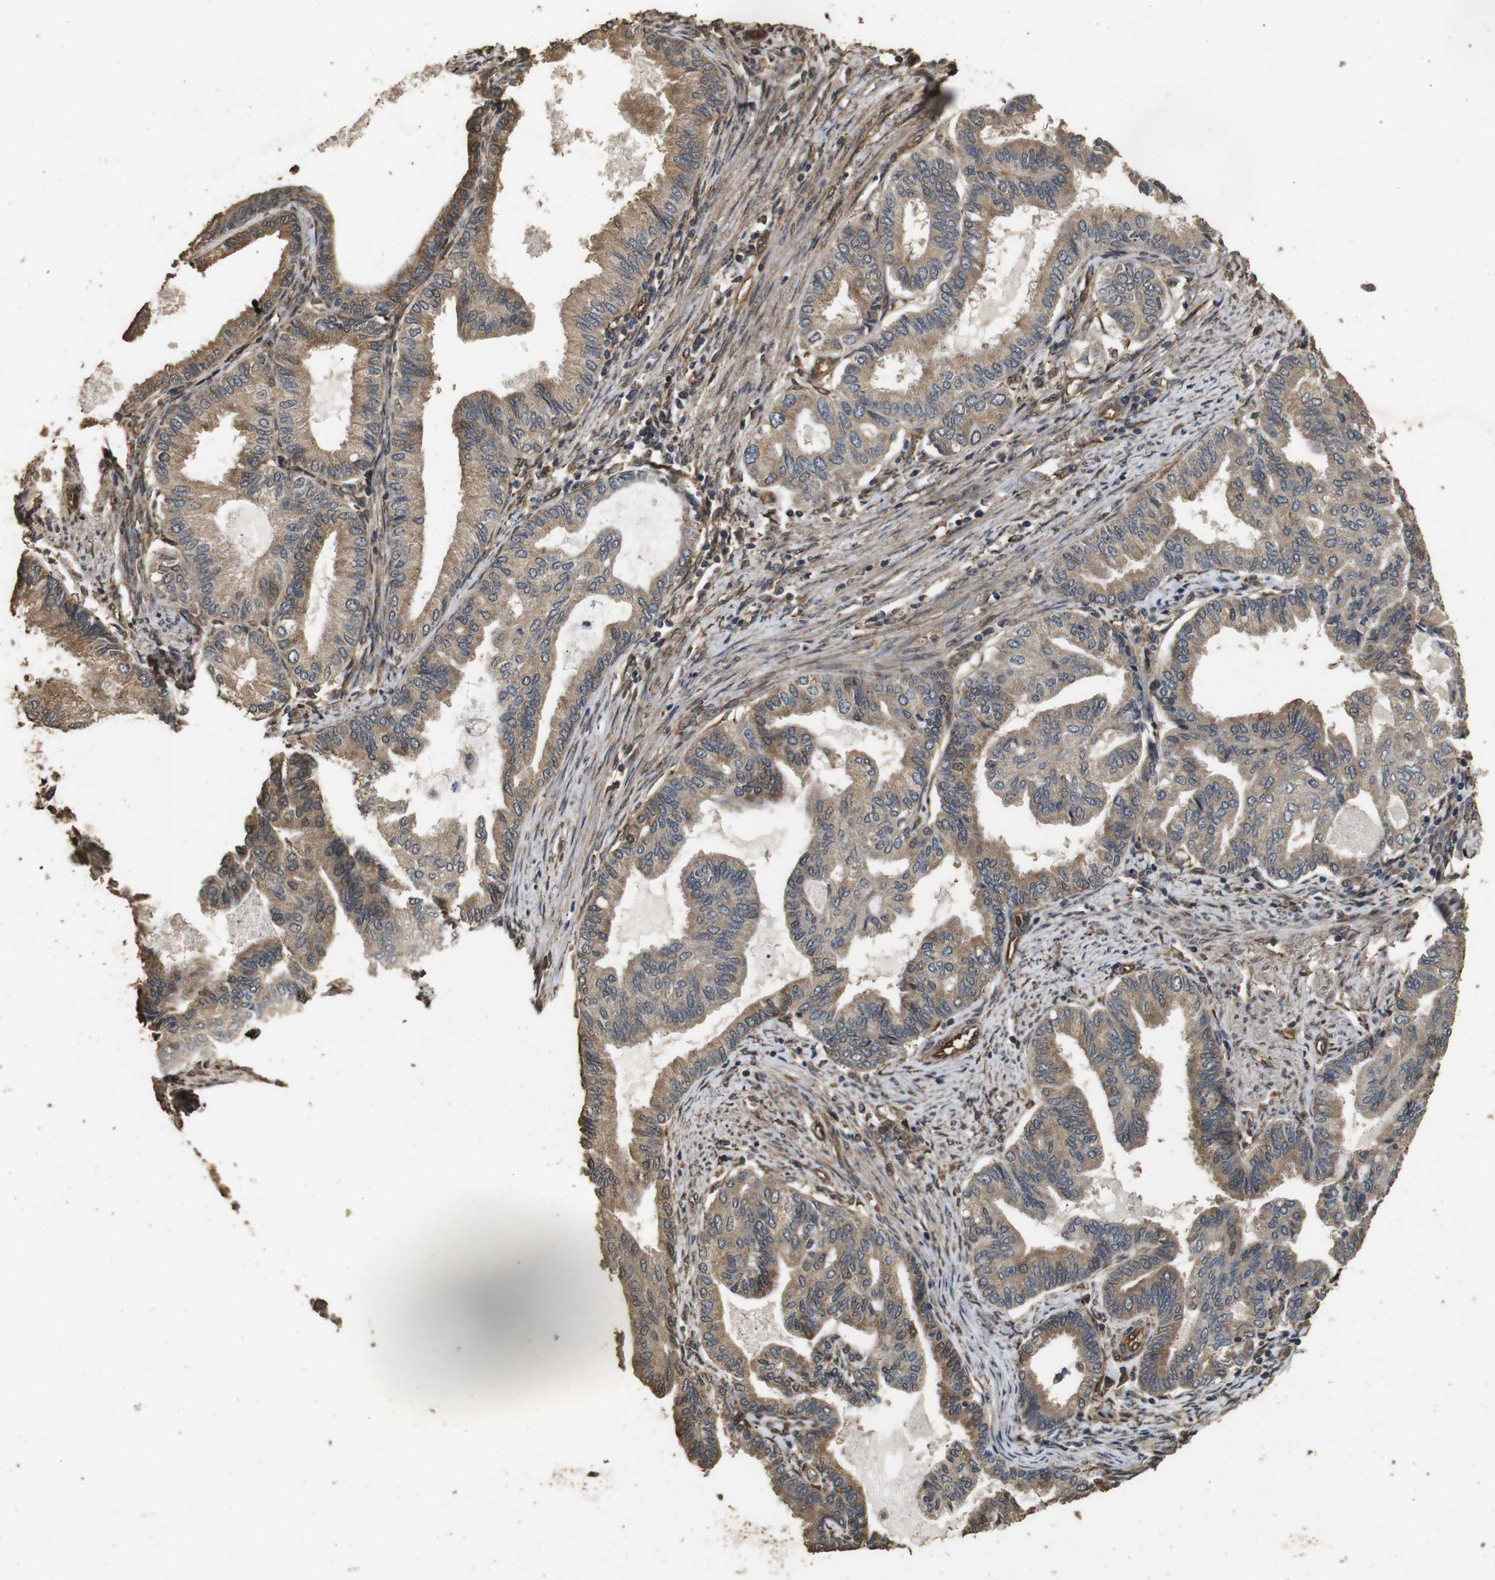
{"staining": {"intensity": "moderate", "quantity": ">75%", "location": "cytoplasmic/membranous"}, "tissue": "endometrial cancer", "cell_type": "Tumor cells", "image_type": "cancer", "snomed": [{"axis": "morphology", "description": "Adenocarcinoma, NOS"}, {"axis": "topography", "description": "Endometrium"}], "caption": "A photomicrograph showing moderate cytoplasmic/membranous staining in about >75% of tumor cells in adenocarcinoma (endometrial), as visualized by brown immunohistochemical staining.", "gene": "CNPY4", "patient": {"sex": "female", "age": 86}}